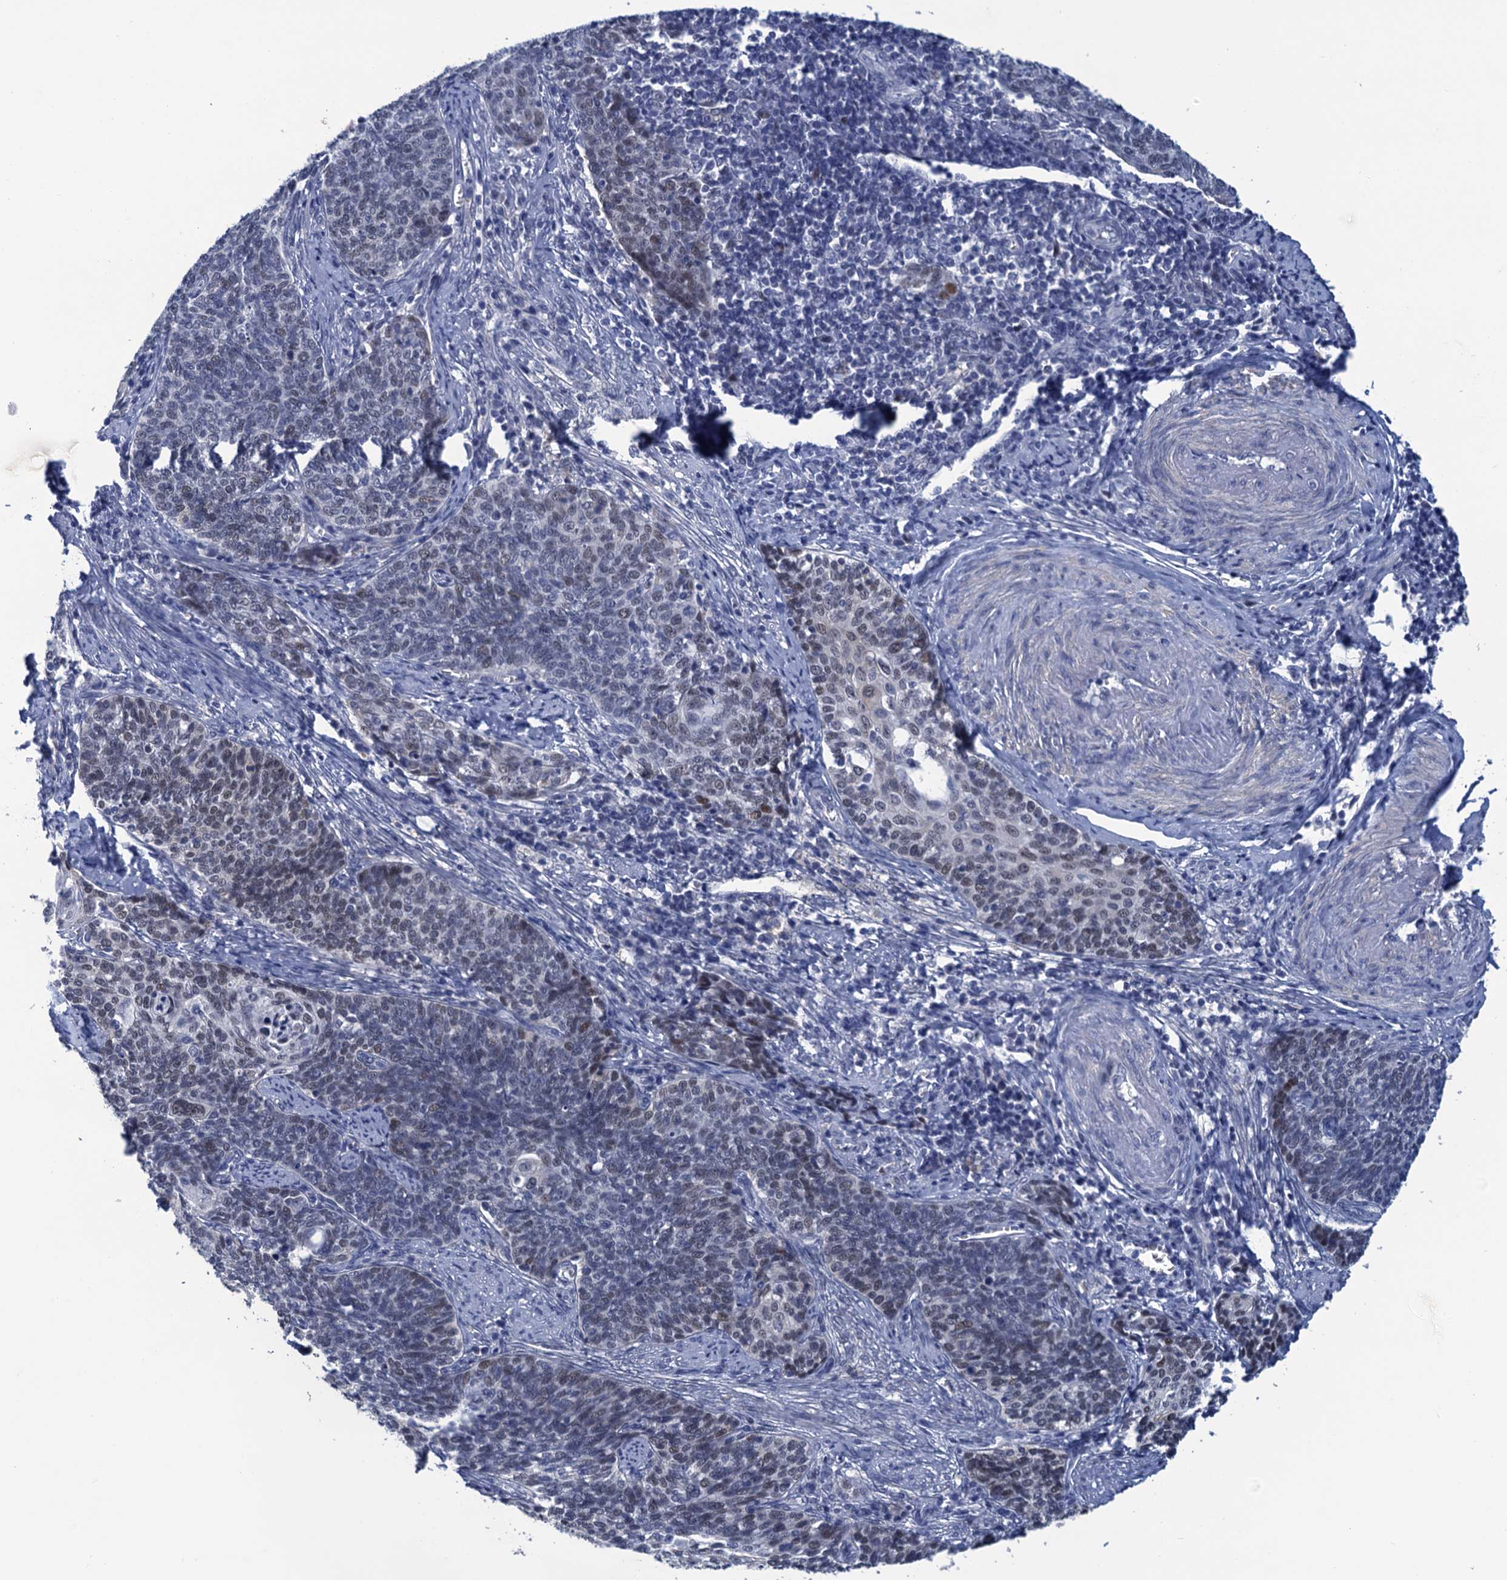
{"staining": {"intensity": "weak", "quantity": "<25%", "location": "nuclear"}, "tissue": "cervical cancer", "cell_type": "Tumor cells", "image_type": "cancer", "snomed": [{"axis": "morphology", "description": "Squamous cell carcinoma, NOS"}, {"axis": "topography", "description": "Cervix"}], "caption": "A high-resolution image shows immunohistochemistry (IHC) staining of cervical squamous cell carcinoma, which reveals no significant expression in tumor cells. (DAB immunohistochemistry visualized using brightfield microscopy, high magnification).", "gene": "GINS3", "patient": {"sex": "female", "age": 39}}